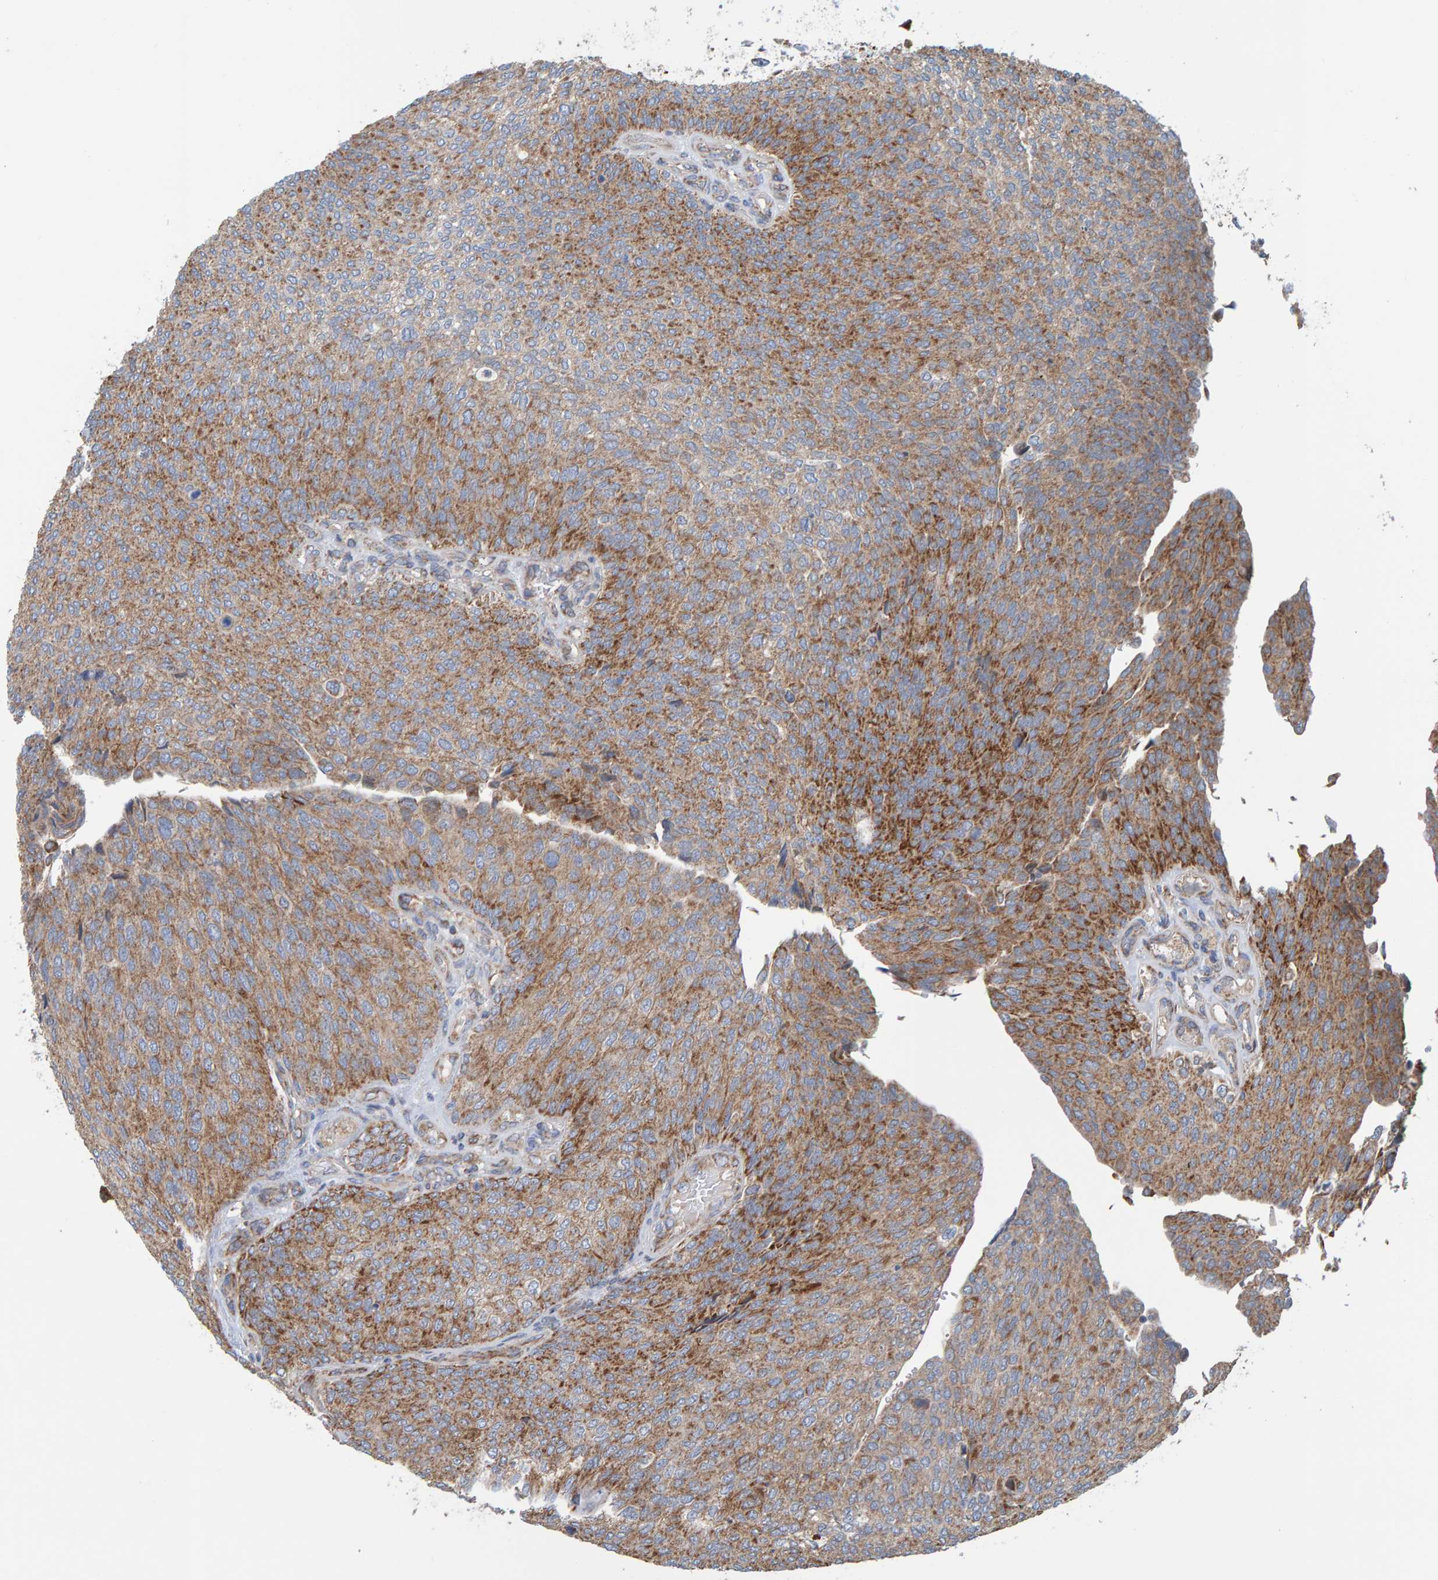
{"staining": {"intensity": "strong", "quantity": ">75%", "location": "cytoplasmic/membranous"}, "tissue": "urothelial cancer", "cell_type": "Tumor cells", "image_type": "cancer", "snomed": [{"axis": "morphology", "description": "Urothelial carcinoma, Low grade"}, {"axis": "topography", "description": "Urinary bladder"}], "caption": "The immunohistochemical stain shows strong cytoplasmic/membranous positivity in tumor cells of urothelial carcinoma (low-grade) tissue.", "gene": "MRPL45", "patient": {"sex": "female", "age": 79}}